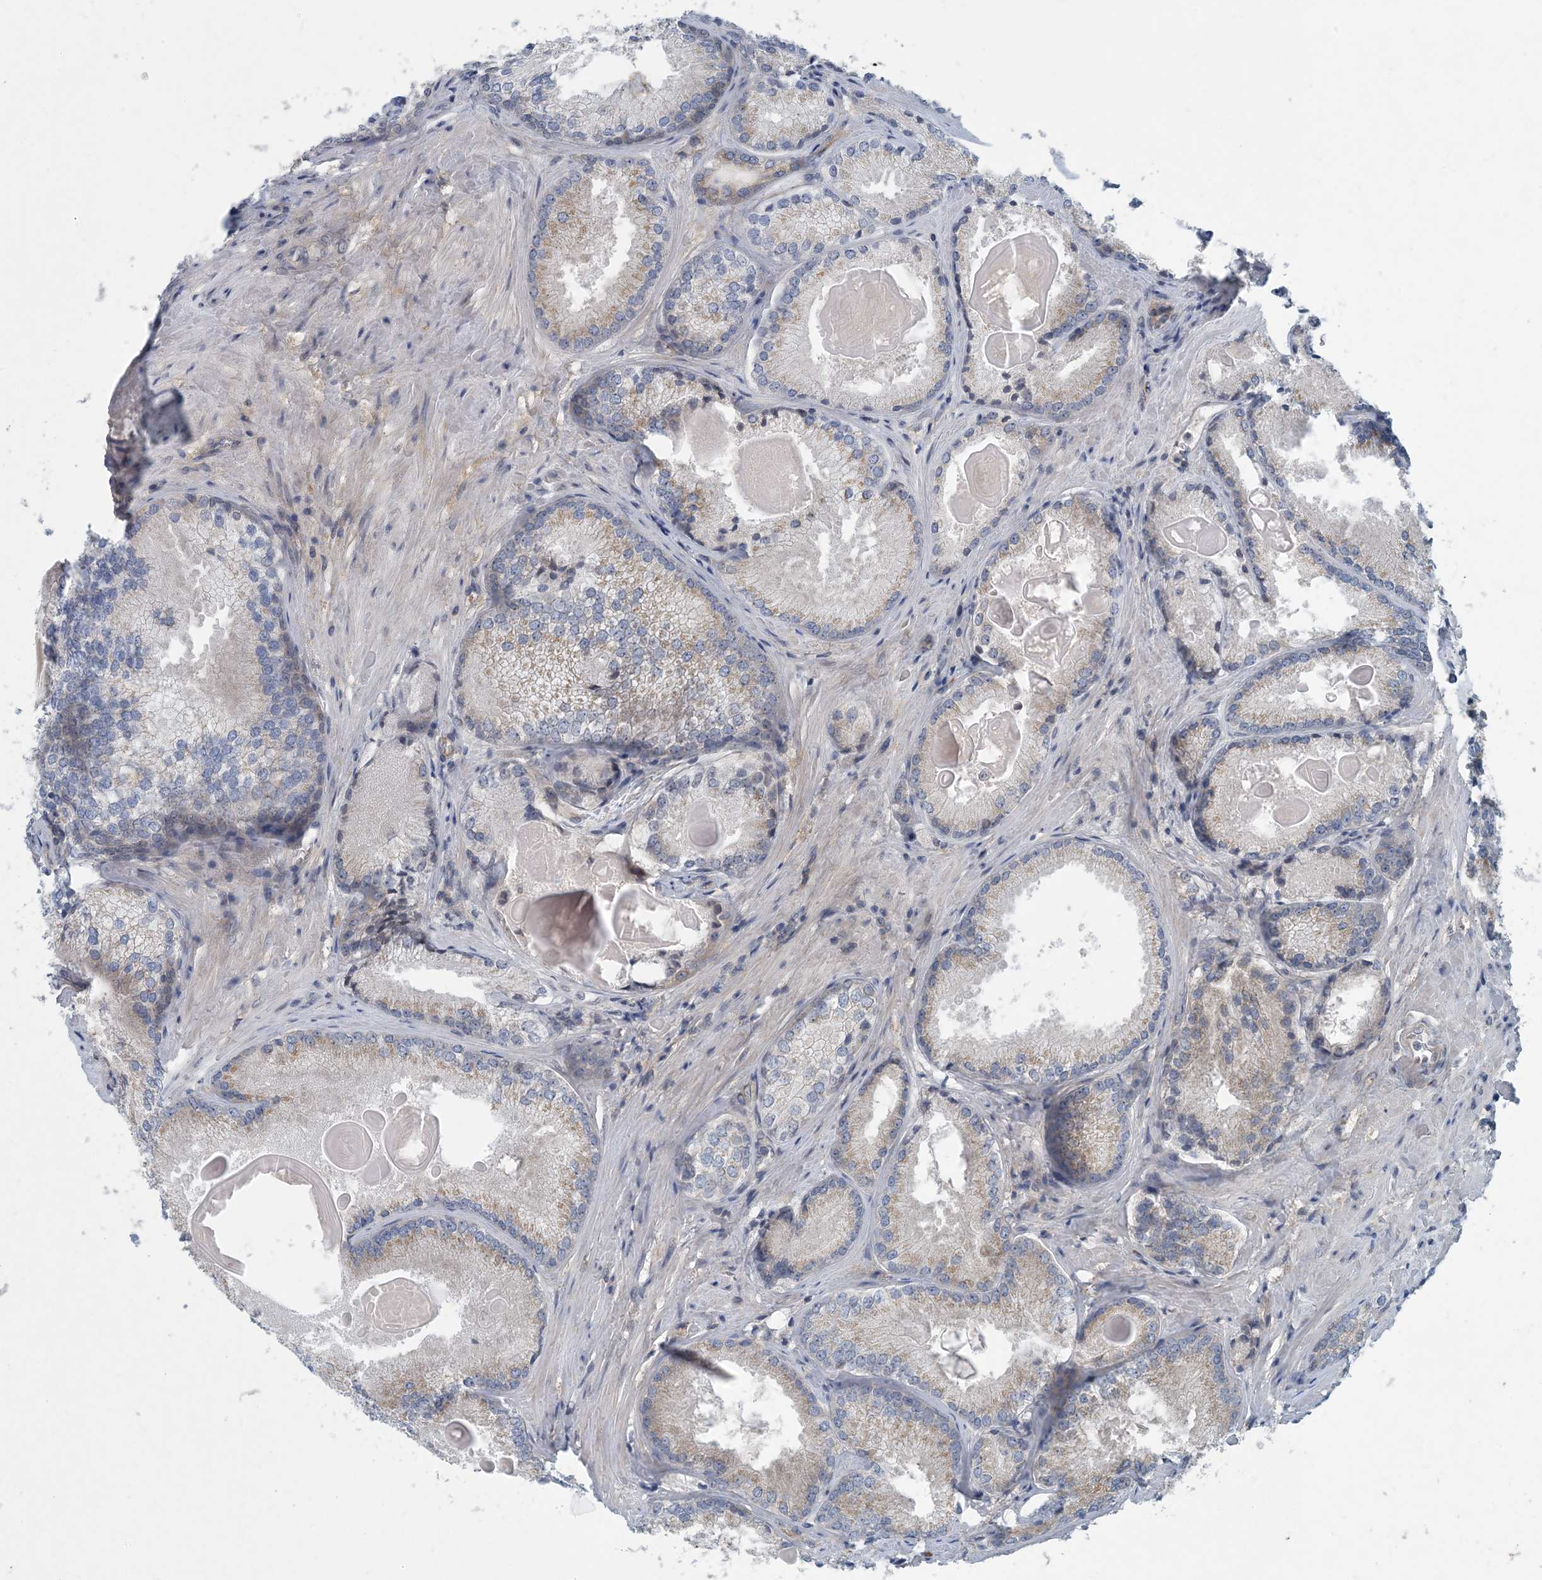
{"staining": {"intensity": "weak", "quantity": "25%-75%", "location": "cytoplasmic/membranous"}, "tissue": "prostate cancer", "cell_type": "Tumor cells", "image_type": "cancer", "snomed": [{"axis": "morphology", "description": "Adenocarcinoma, High grade"}, {"axis": "topography", "description": "Prostate"}], "caption": "Weak cytoplasmic/membranous positivity is seen in approximately 25%-75% of tumor cells in prostate cancer. Nuclei are stained in blue.", "gene": "HIKESHI", "patient": {"sex": "male", "age": 66}}